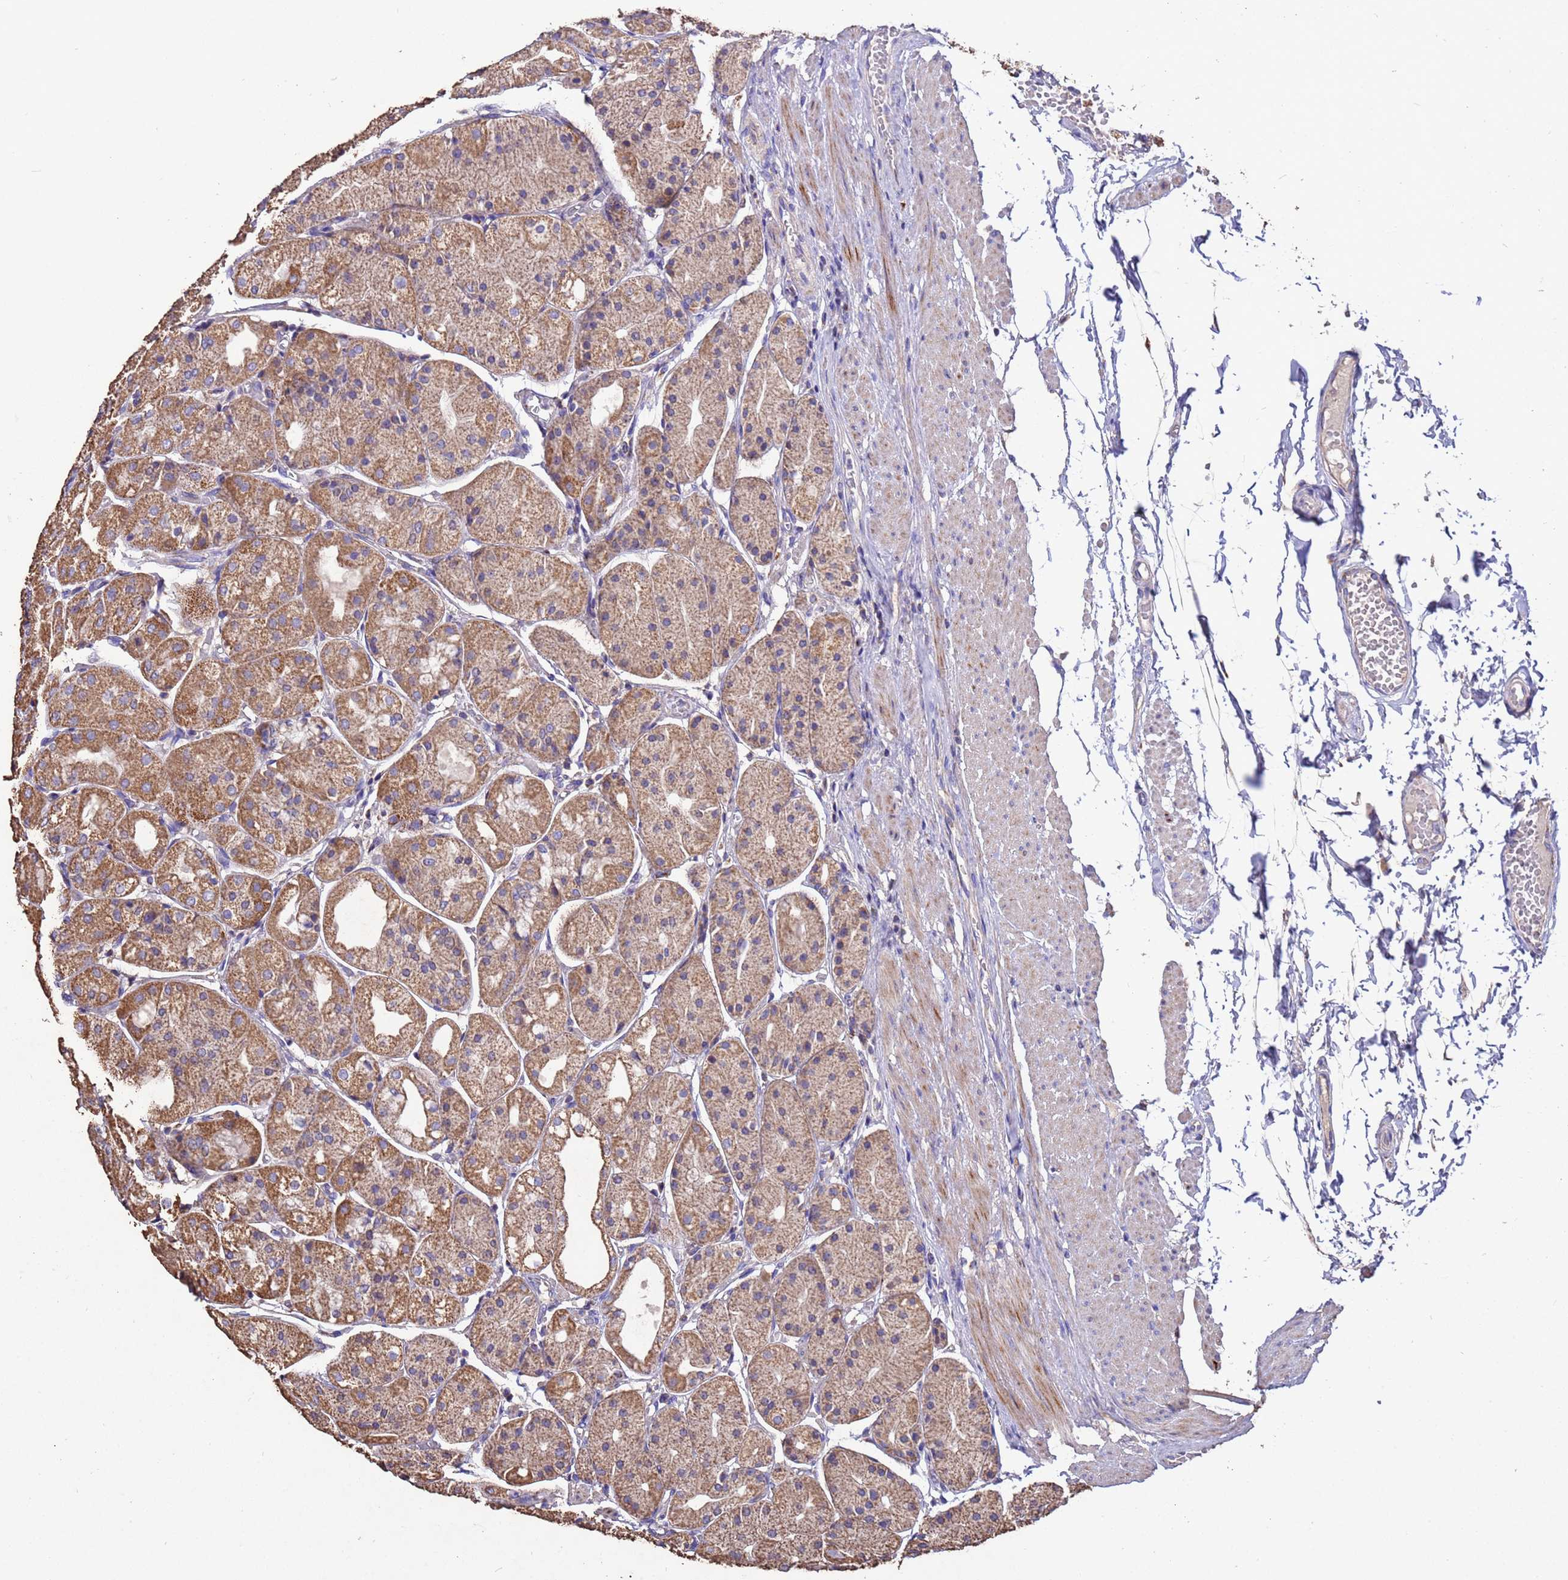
{"staining": {"intensity": "moderate", "quantity": ">75%", "location": "cytoplasmic/membranous"}, "tissue": "stomach", "cell_type": "Glandular cells", "image_type": "normal", "snomed": [{"axis": "morphology", "description": "Normal tissue, NOS"}, {"axis": "topography", "description": "Stomach, upper"}], "caption": "Protein expression analysis of normal human stomach reveals moderate cytoplasmic/membranous expression in about >75% of glandular cells. The staining was performed using DAB to visualize the protein expression in brown, while the nuclei were stained in blue with hematoxylin (Magnification: 20x).", "gene": "ZNFX1", "patient": {"sex": "male", "age": 72}}